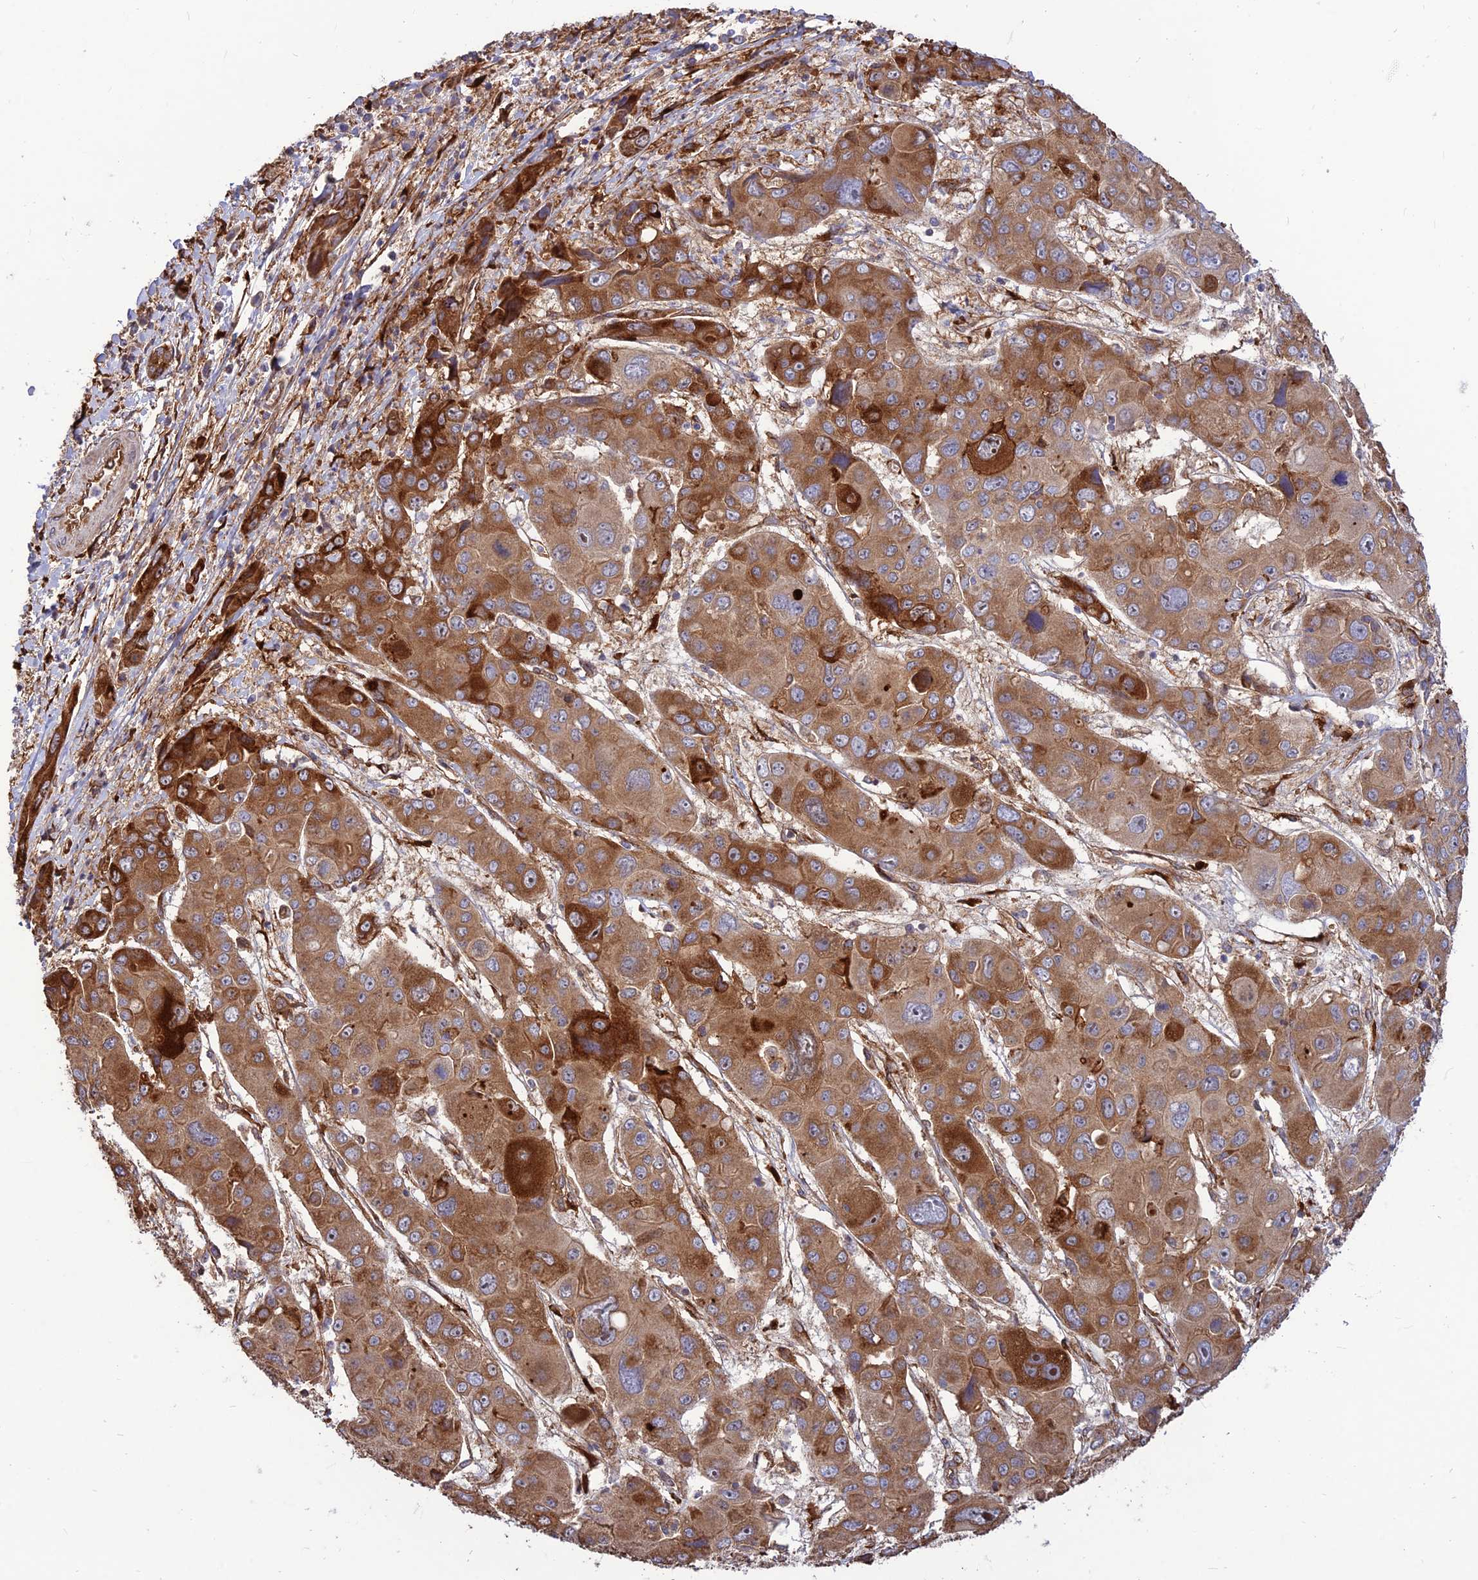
{"staining": {"intensity": "strong", "quantity": "25%-75%", "location": "cytoplasmic/membranous"}, "tissue": "liver cancer", "cell_type": "Tumor cells", "image_type": "cancer", "snomed": [{"axis": "morphology", "description": "Cholangiocarcinoma"}, {"axis": "topography", "description": "Liver"}], "caption": "There is high levels of strong cytoplasmic/membranous expression in tumor cells of cholangiocarcinoma (liver), as demonstrated by immunohistochemical staining (brown color).", "gene": "CRTAP", "patient": {"sex": "male", "age": 67}}